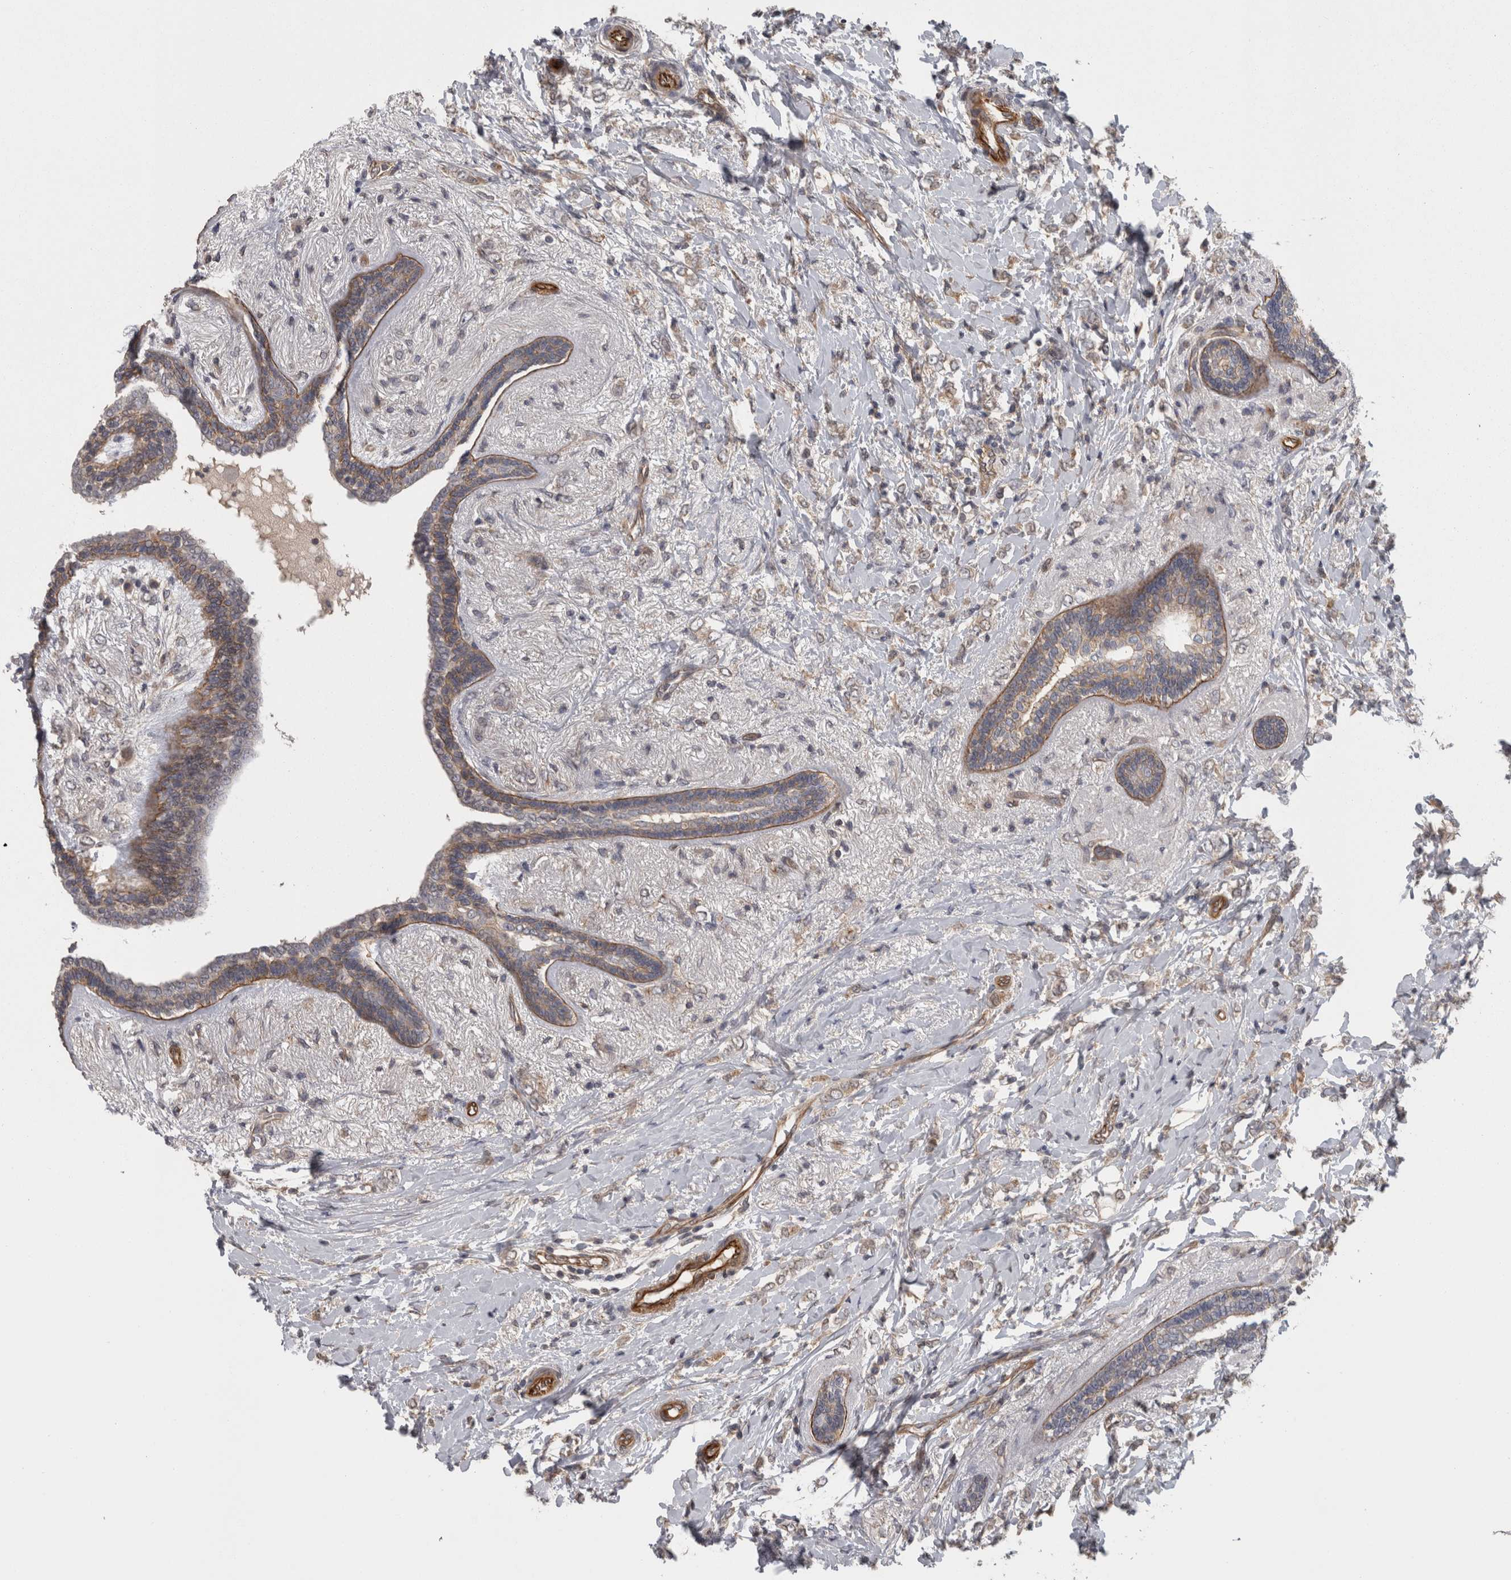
{"staining": {"intensity": "weak", "quantity": "<25%", "location": "cytoplasmic/membranous"}, "tissue": "breast cancer", "cell_type": "Tumor cells", "image_type": "cancer", "snomed": [{"axis": "morphology", "description": "Normal tissue, NOS"}, {"axis": "morphology", "description": "Lobular carcinoma"}, {"axis": "topography", "description": "Breast"}], "caption": "DAB (3,3'-diaminobenzidine) immunohistochemical staining of human breast cancer (lobular carcinoma) reveals no significant staining in tumor cells. Nuclei are stained in blue.", "gene": "RMDN1", "patient": {"sex": "female", "age": 47}}